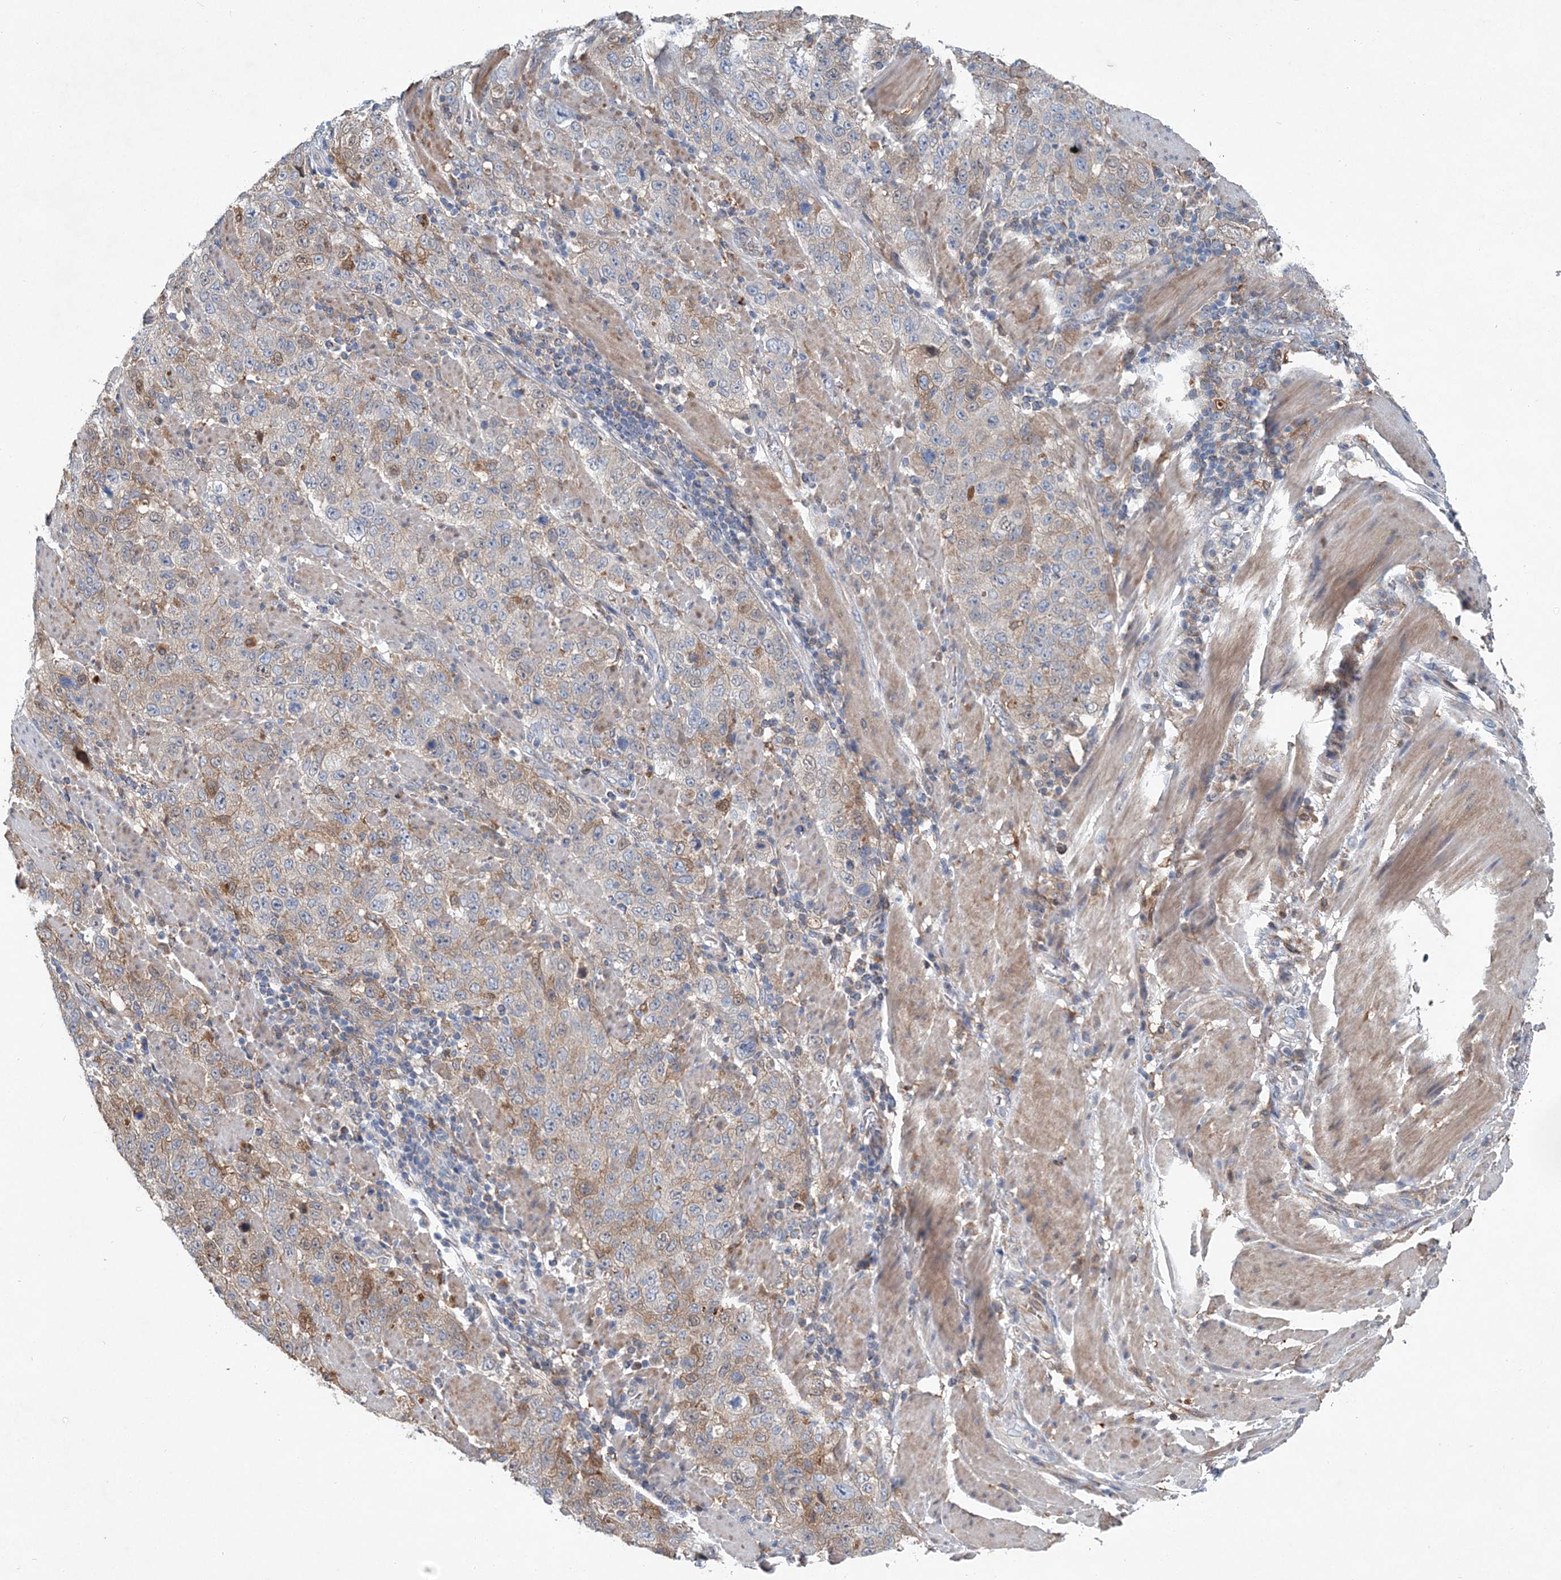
{"staining": {"intensity": "weak", "quantity": "<25%", "location": "cytoplasmic/membranous"}, "tissue": "stomach cancer", "cell_type": "Tumor cells", "image_type": "cancer", "snomed": [{"axis": "morphology", "description": "Adenocarcinoma, NOS"}, {"axis": "topography", "description": "Stomach"}], "caption": "Immunohistochemistry (IHC) image of stomach cancer (adenocarcinoma) stained for a protein (brown), which demonstrates no expression in tumor cells.", "gene": "SPOPL", "patient": {"sex": "male", "age": 48}}